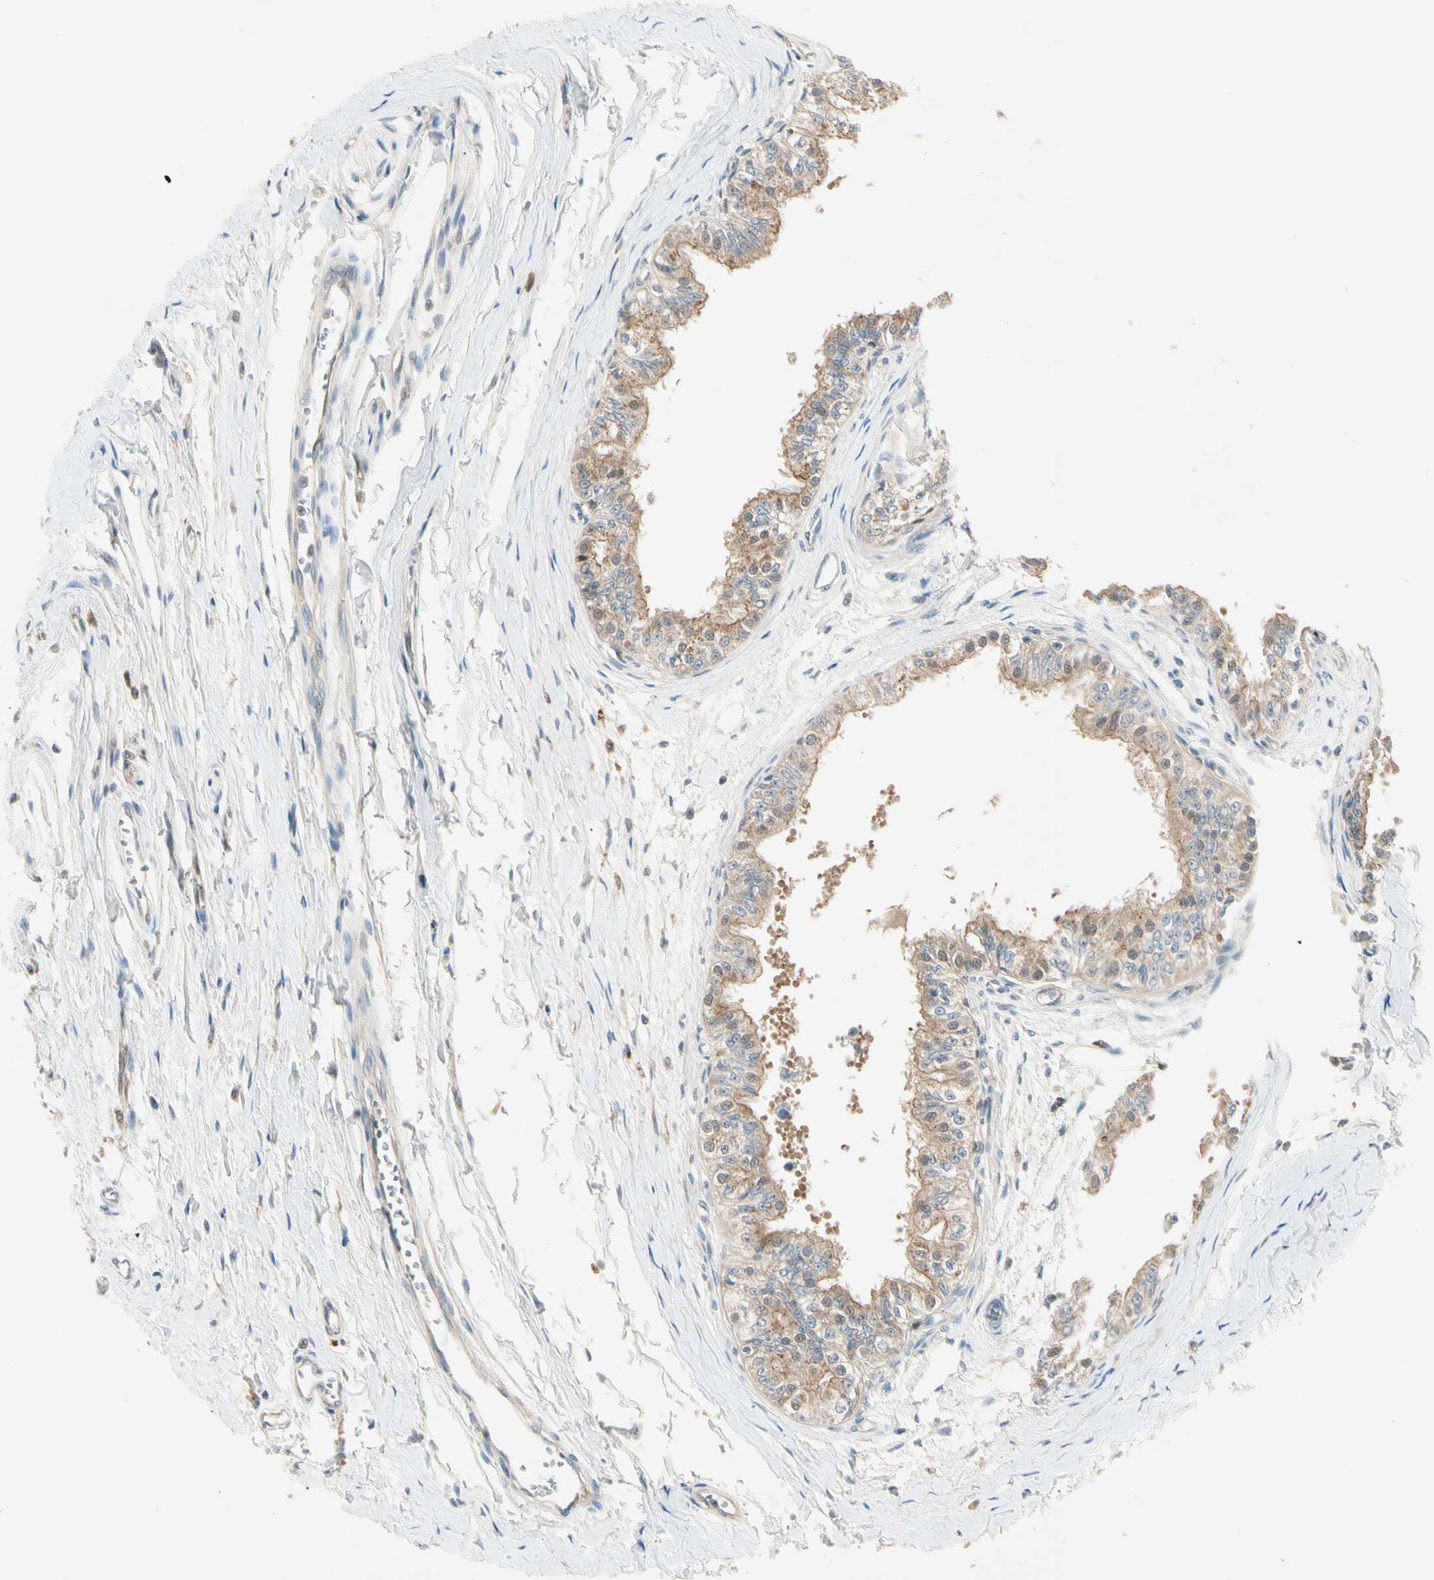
{"staining": {"intensity": "weak", "quantity": ">75%", "location": "cytoplasmic/membranous"}, "tissue": "epididymis", "cell_type": "Glandular cells", "image_type": "normal", "snomed": [{"axis": "morphology", "description": "Normal tissue, NOS"}, {"axis": "morphology", "description": "Adenocarcinoma, metastatic, NOS"}, {"axis": "topography", "description": "Testis"}, {"axis": "topography", "description": "Epididymis"}], "caption": "Protein expression by IHC displays weak cytoplasmic/membranous positivity in about >75% of glandular cells in unremarkable epididymis.", "gene": "IL1R1", "patient": {"sex": "male", "age": 26}}